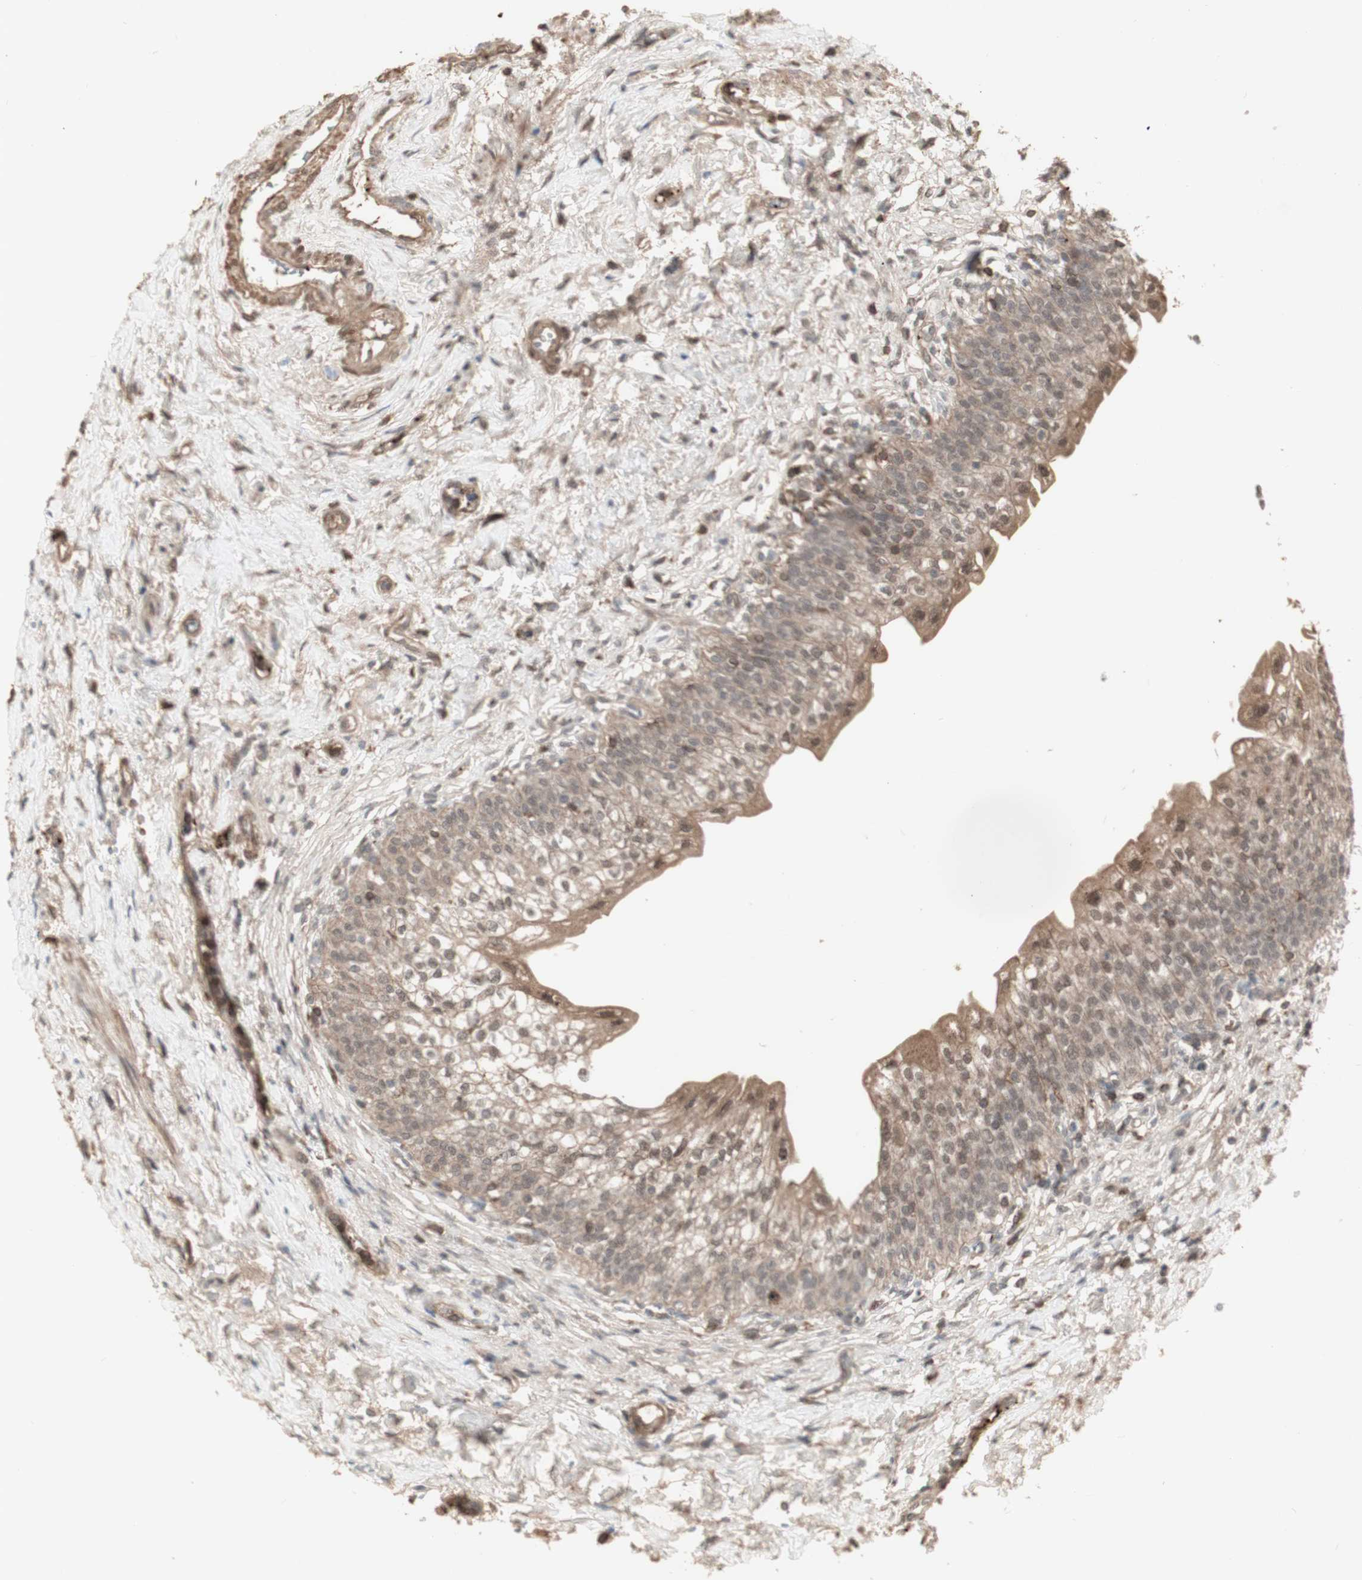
{"staining": {"intensity": "moderate", "quantity": ">75%", "location": "cytoplasmic/membranous,nuclear"}, "tissue": "urinary bladder", "cell_type": "Urothelial cells", "image_type": "normal", "snomed": [{"axis": "morphology", "description": "Normal tissue, NOS"}, {"axis": "topography", "description": "Urinary bladder"}], "caption": "A medium amount of moderate cytoplasmic/membranous,nuclear positivity is seen in approximately >75% of urothelial cells in unremarkable urinary bladder. The protein of interest is stained brown, and the nuclei are stained in blue (DAB (3,3'-diaminobenzidine) IHC with brightfield microscopy, high magnification).", "gene": "ALOX12", "patient": {"sex": "male", "age": 55}}